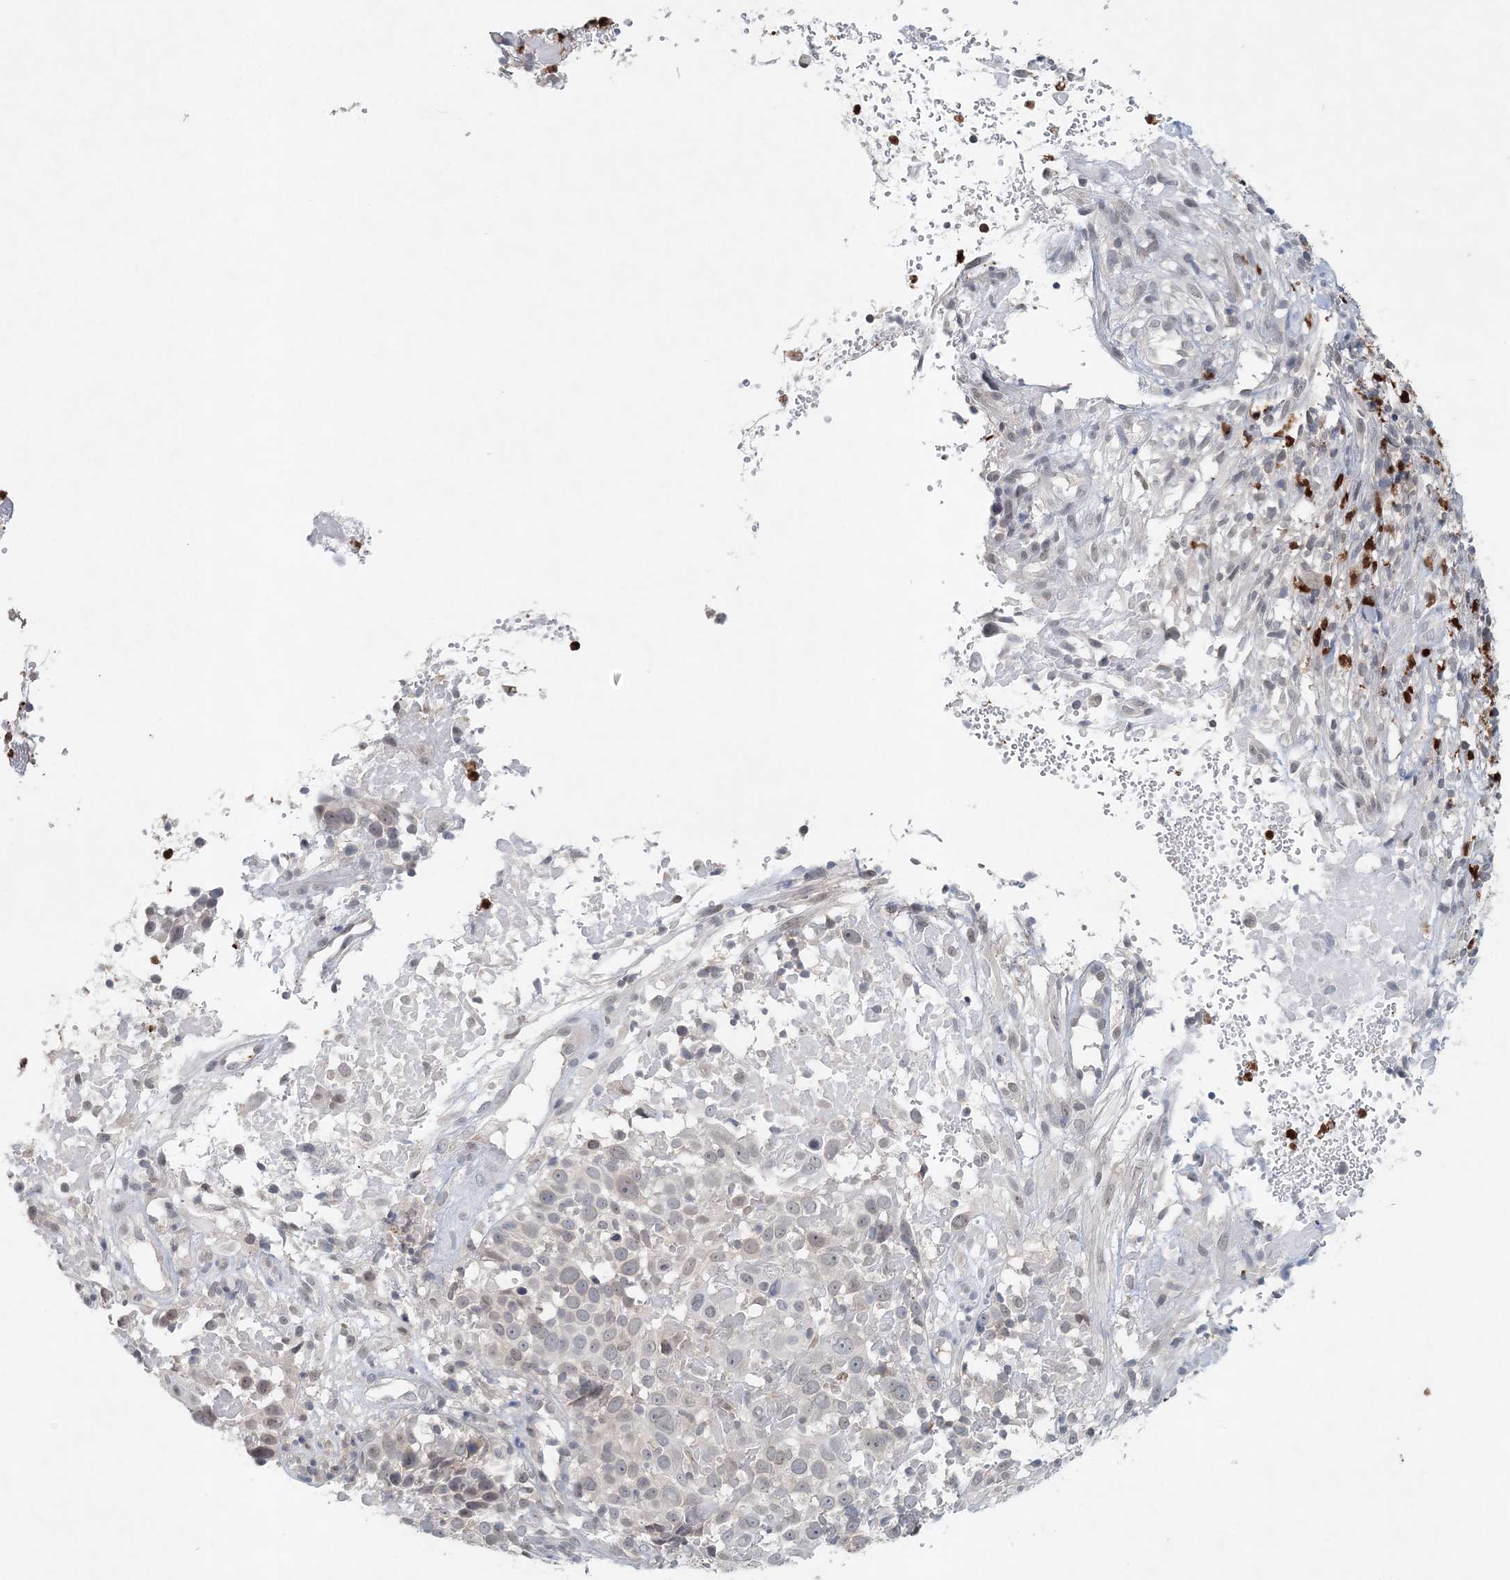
{"staining": {"intensity": "negative", "quantity": "none", "location": "none"}, "tissue": "cervical cancer", "cell_type": "Tumor cells", "image_type": "cancer", "snomed": [{"axis": "morphology", "description": "Squamous cell carcinoma, NOS"}, {"axis": "topography", "description": "Cervix"}], "caption": "There is no significant expression in tumor cells of squamous cell carcinoma (cervical).", "gene": "NUP54", "patient": {"sex": "female", "age": 74}}